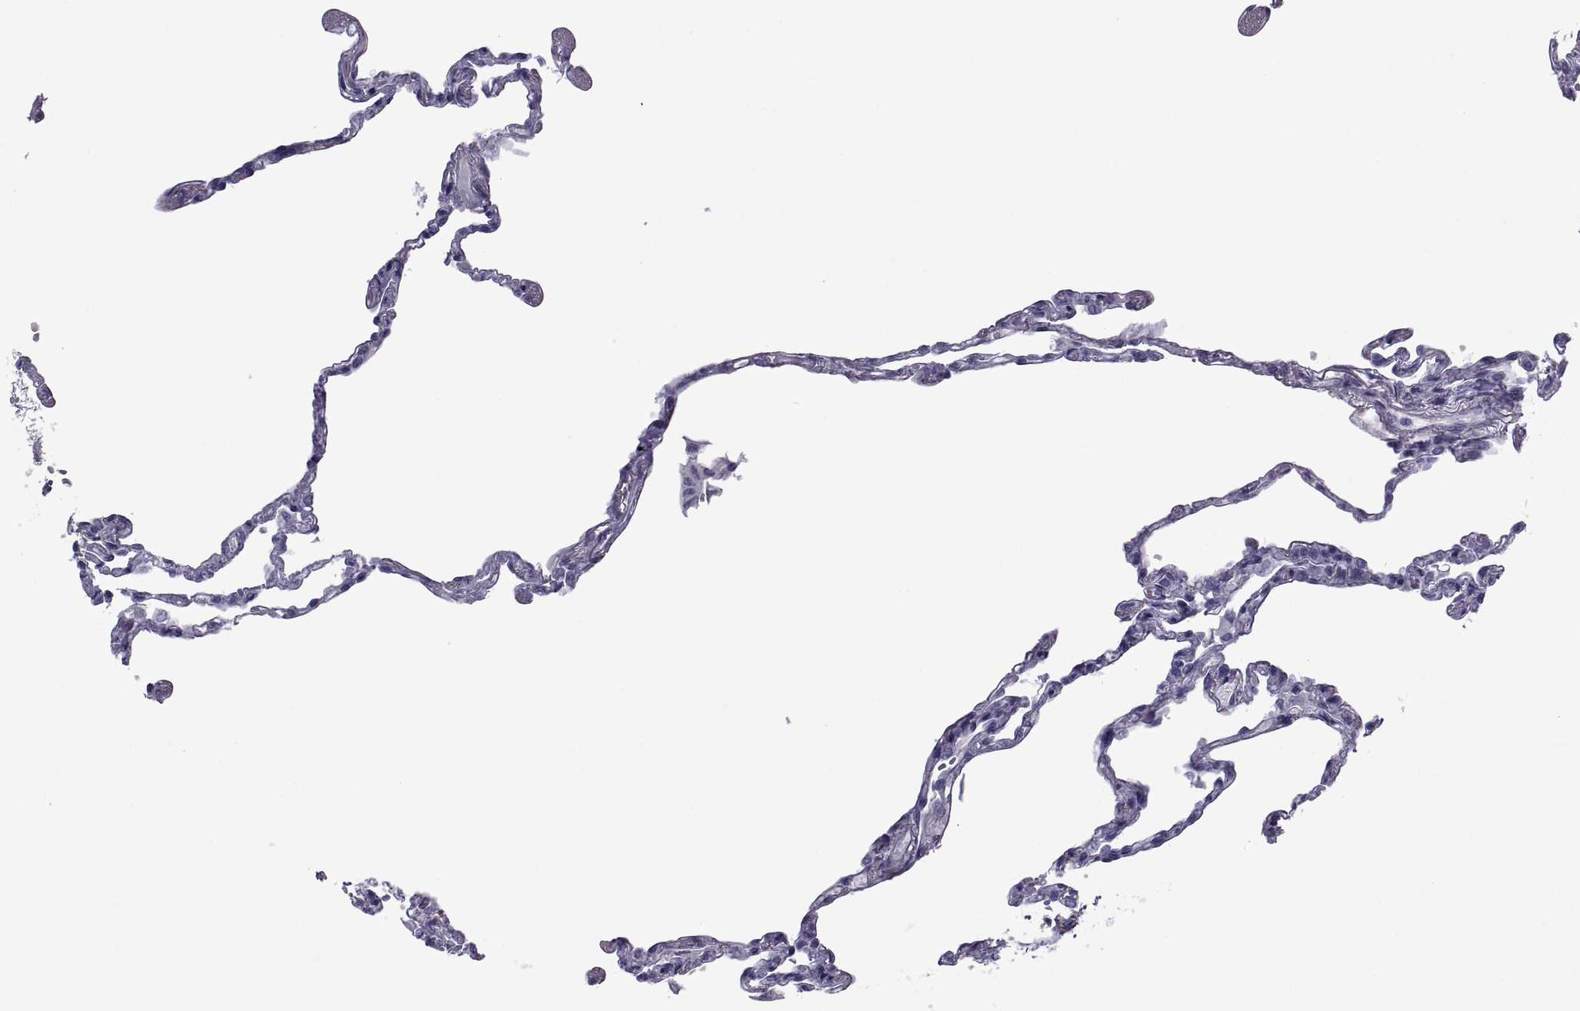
{"staining": {"intensity": "negative", "quantity": "none", "location": "none"}, "tissue": "lung", "cell_type": "Alveolar cells", "image_type": "normal", "snomed": [{"axis": "morphology", "description": "Normal tissue, NOS"}, {"axis": "topography", "description": "Lung"}], "caption": "DAB immunohistochemical staining of benign human lung shows no significant staining in alveolar cells. (Immunohistochemistry, brightfield microscopy, high magnification).", "gene": "MAGEB1", "patient": {"sex": "male", "age": 78}}